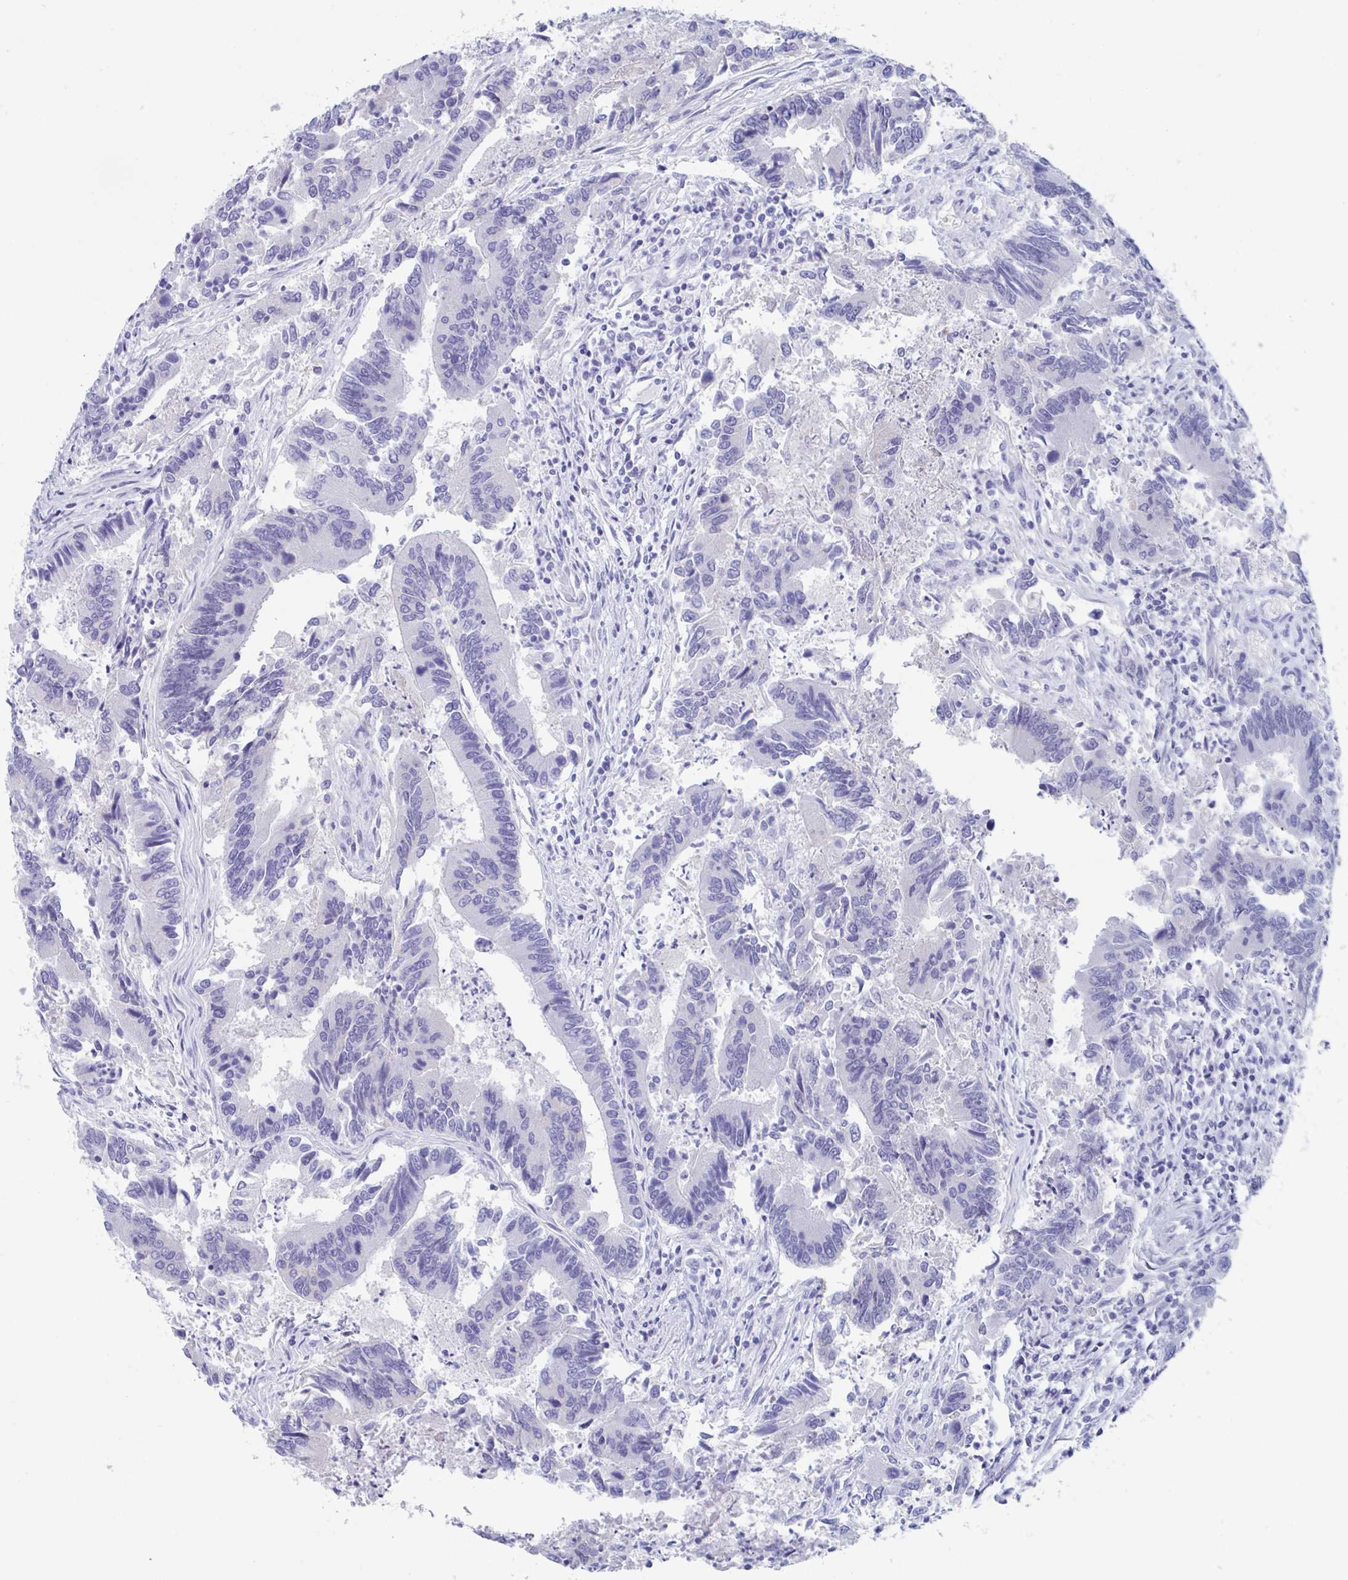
{"staining": {"intensity": "negative", "quantity": "none", "location": "none"}, "tissue": "colorectal cancer", "cell_type": "Tumor cells", "image_type": "cancer", "snomed": [{"axis": "morphology", "description": "Adenocarcinoma, NOS"}, {"axis": "topography", "description": "Colon"}], "caption": "Immunohistochemistry (IHC) of colorectal cancer reveals no expression in tumor cells.", "gene": "ZPBP", "patient": {"sex": "female", "age": 67}}